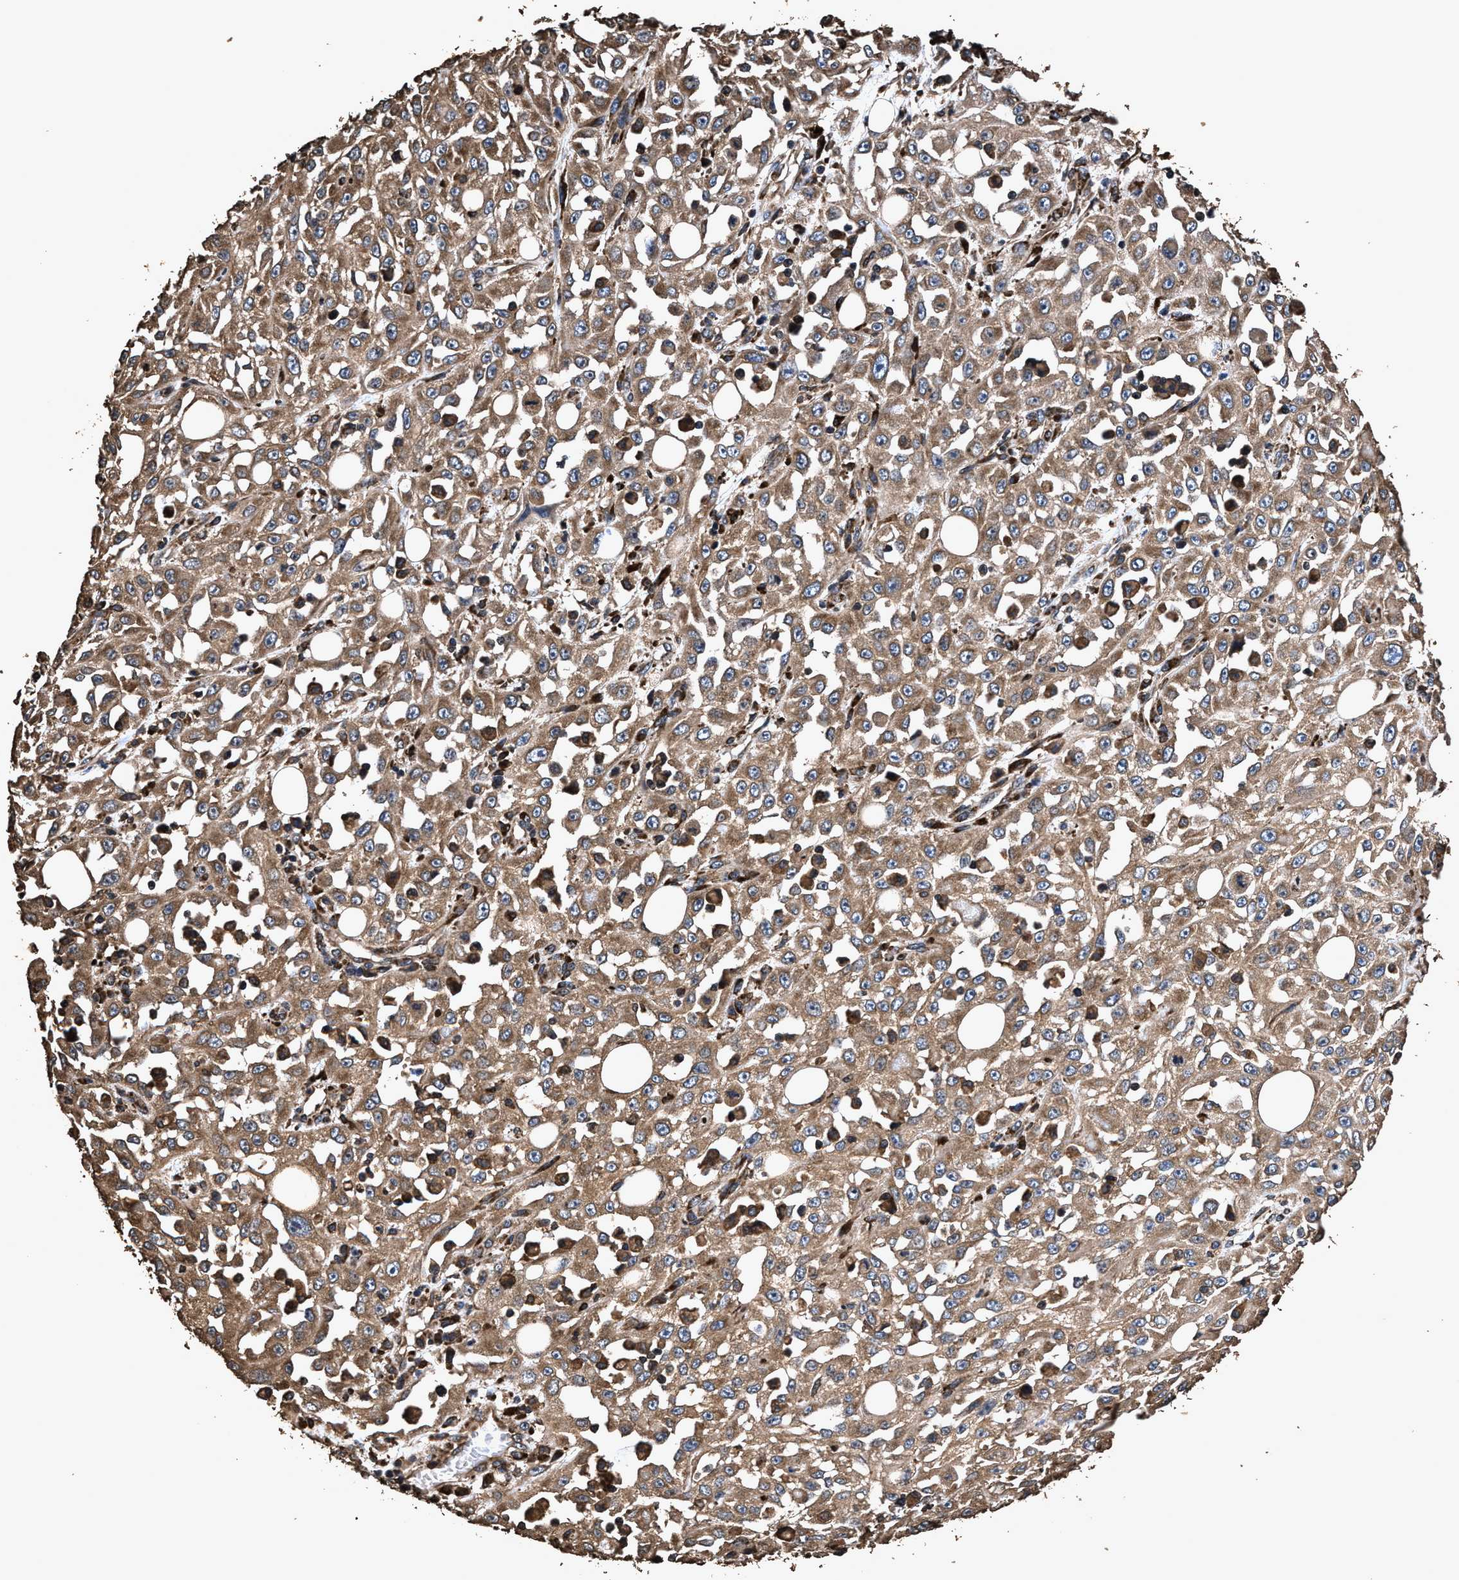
{"staining": {"intensity": "moderate", "quantity": ">75%", "location": "cytoplasmic/membranous"}, "tissue": "skin cancer", "cell_type": "Tumor cells", "image_type": "cancer", "snomed": [{"axis": "morphology", "description": "Squamous cell carcinoma, NOS"}, {"axis": "morphology", "description": "Squamous cell carcinoma, metastatic, NOS"}, {"axis": "topography", "description": "Skin"}, {"axis": "topography", "description": "Lymph node"}], "caption": "Immunohistochemical staining of skin squamous cell carcinoma displays moderate cytoplasmic/membranous protein positivity in about >75% of tumor cells. (brown staining indicates protein expression, while blue staining denotes nuclei).", "gene": "ZMYND19", "patient": {"sex": "male", "age": 75}}